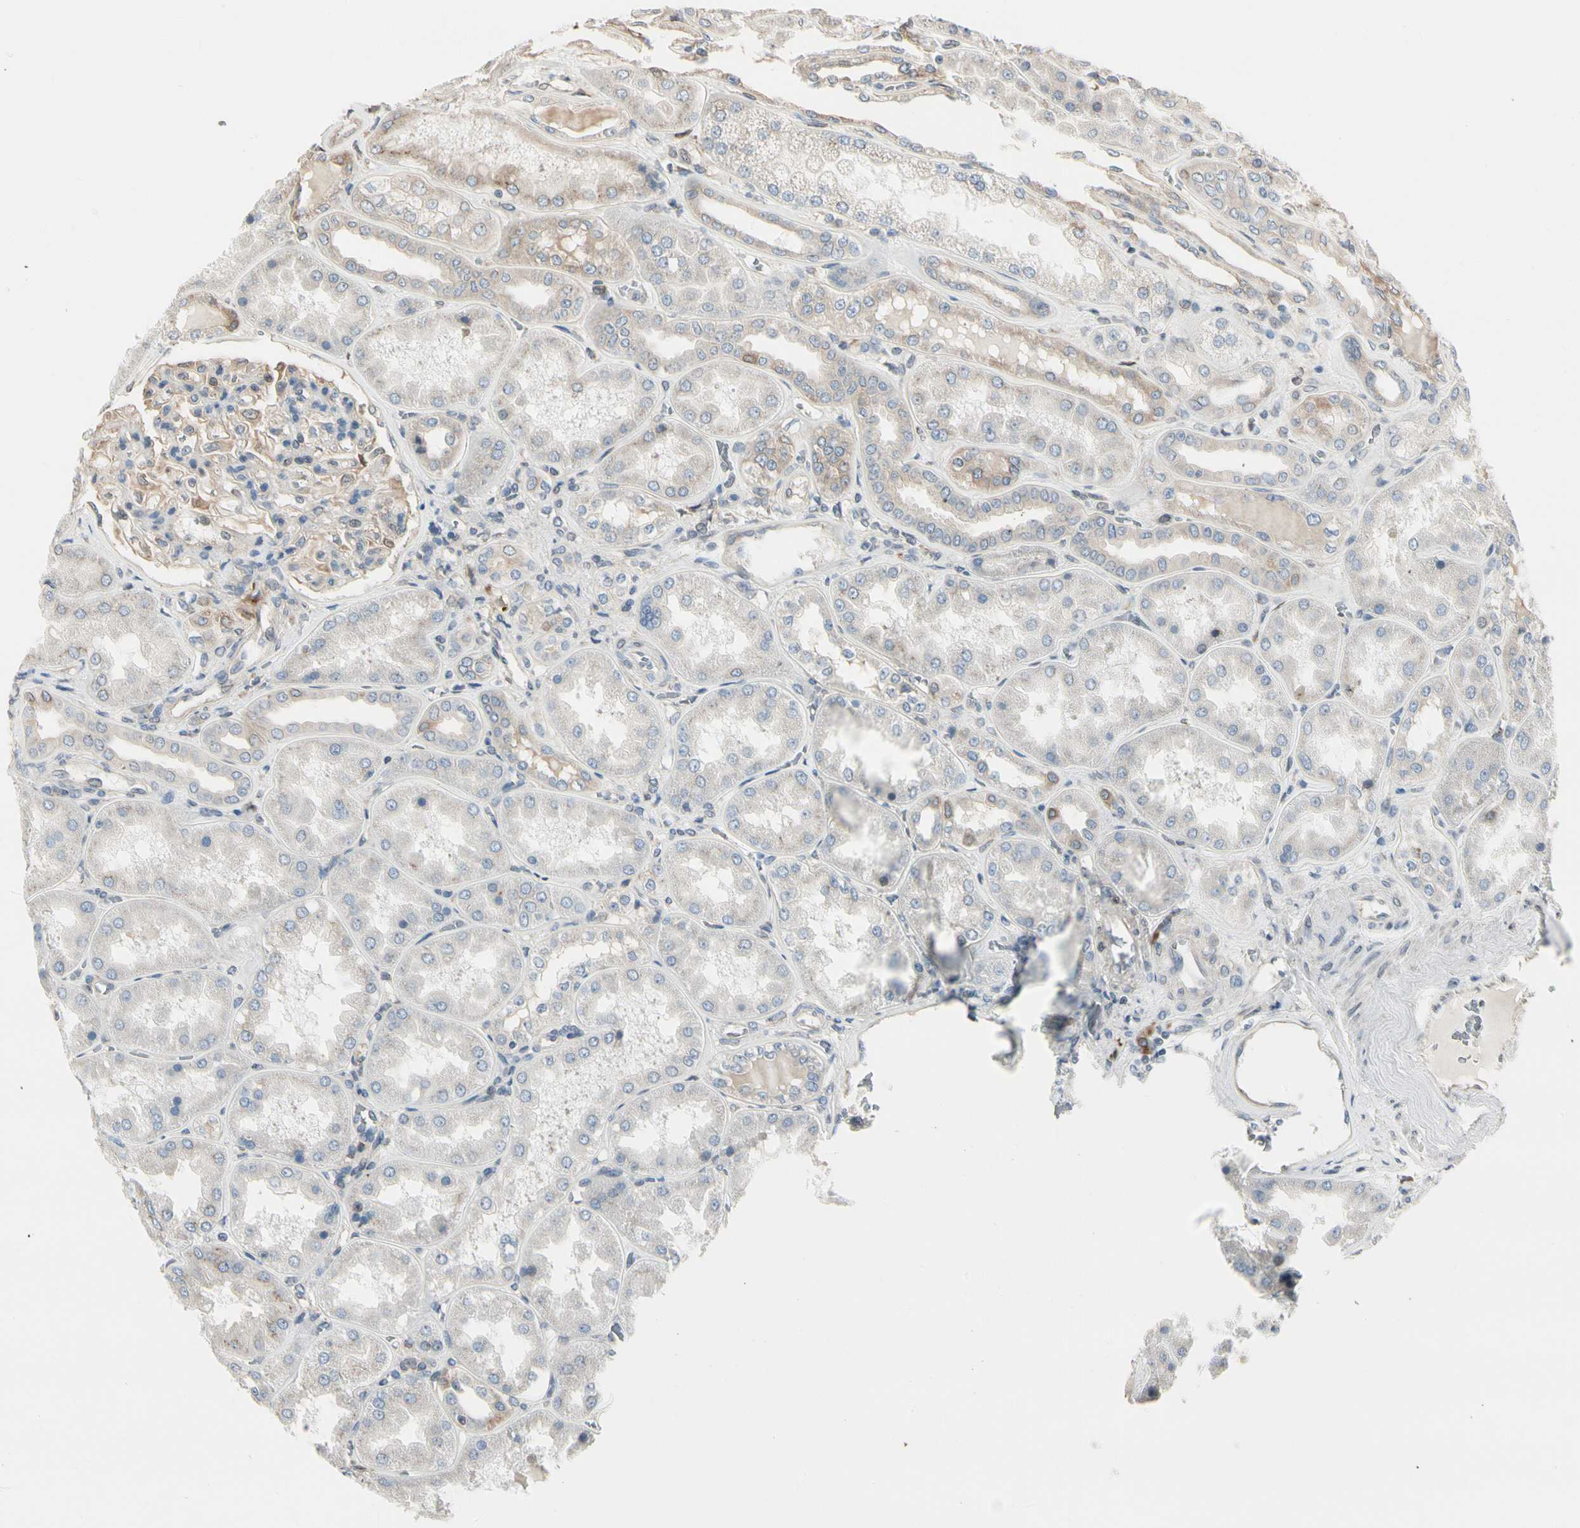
{"staining": {"intensity": "weak", "quantity": ">75%", "location": "cytoplasmic/membranous"}, "tissue": "kidney", "cell_type": "Cells in glomeruli", "image_type": "normal", "snomed": [{"axis": "morphology", "description": "Normal tissue, NOS"}, {"axis": "topography", "description": "Kidney"}], "caption": "Cells in glomeruli exhibit low levels of weak cytoplasmic/membranous staining in approximately >75% of cells in unremarkable kidney. The staining was performed using DAB to visualize the protein expression in brown, while the nuclei were stained in blue with hematoxylin (Magnification: 20x).", "gene": "NUCB2", "patient": {"sex": "female", "age": 56}}